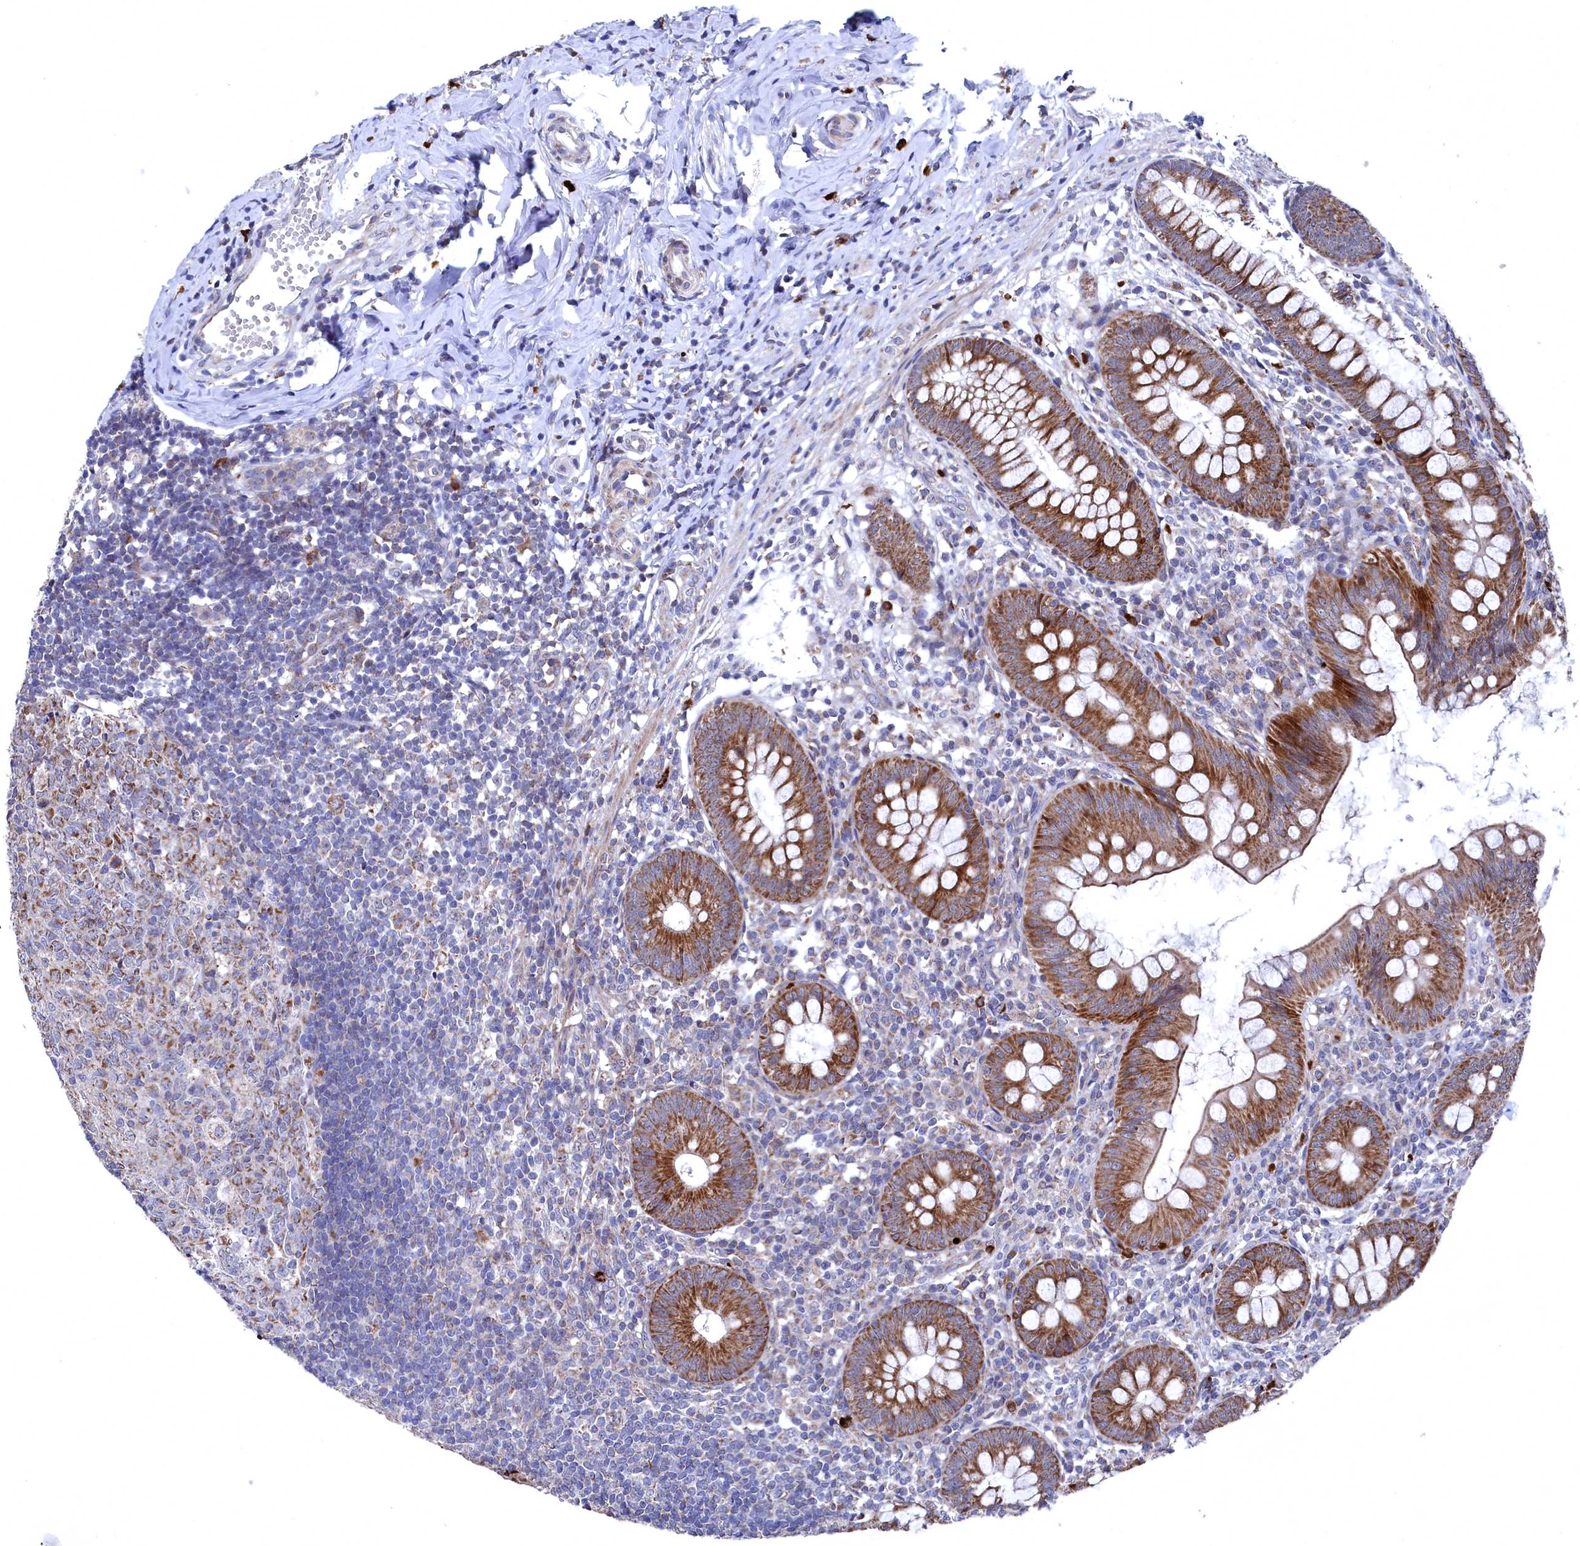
{"staining": {"intensity": "strong", "quantity": ">75%", "location": "cytoplasmic/membranous"}, "tissue": "appendix", "cell_type": "Glandular cells", "image_type": "normal", "snomed": [{"axis": "morphology", "description": "Normal tissue, NOS"}, {"axis": "topography", "description": "Appendix"}], "caption": "The photomicrograph displays a brown stain indicating the presence of a protein in the cytoplasmic/membranous of glandular cells in appendix.", "gene": "CHCHD1", "patient": {"sex": "male", "age": 14}}